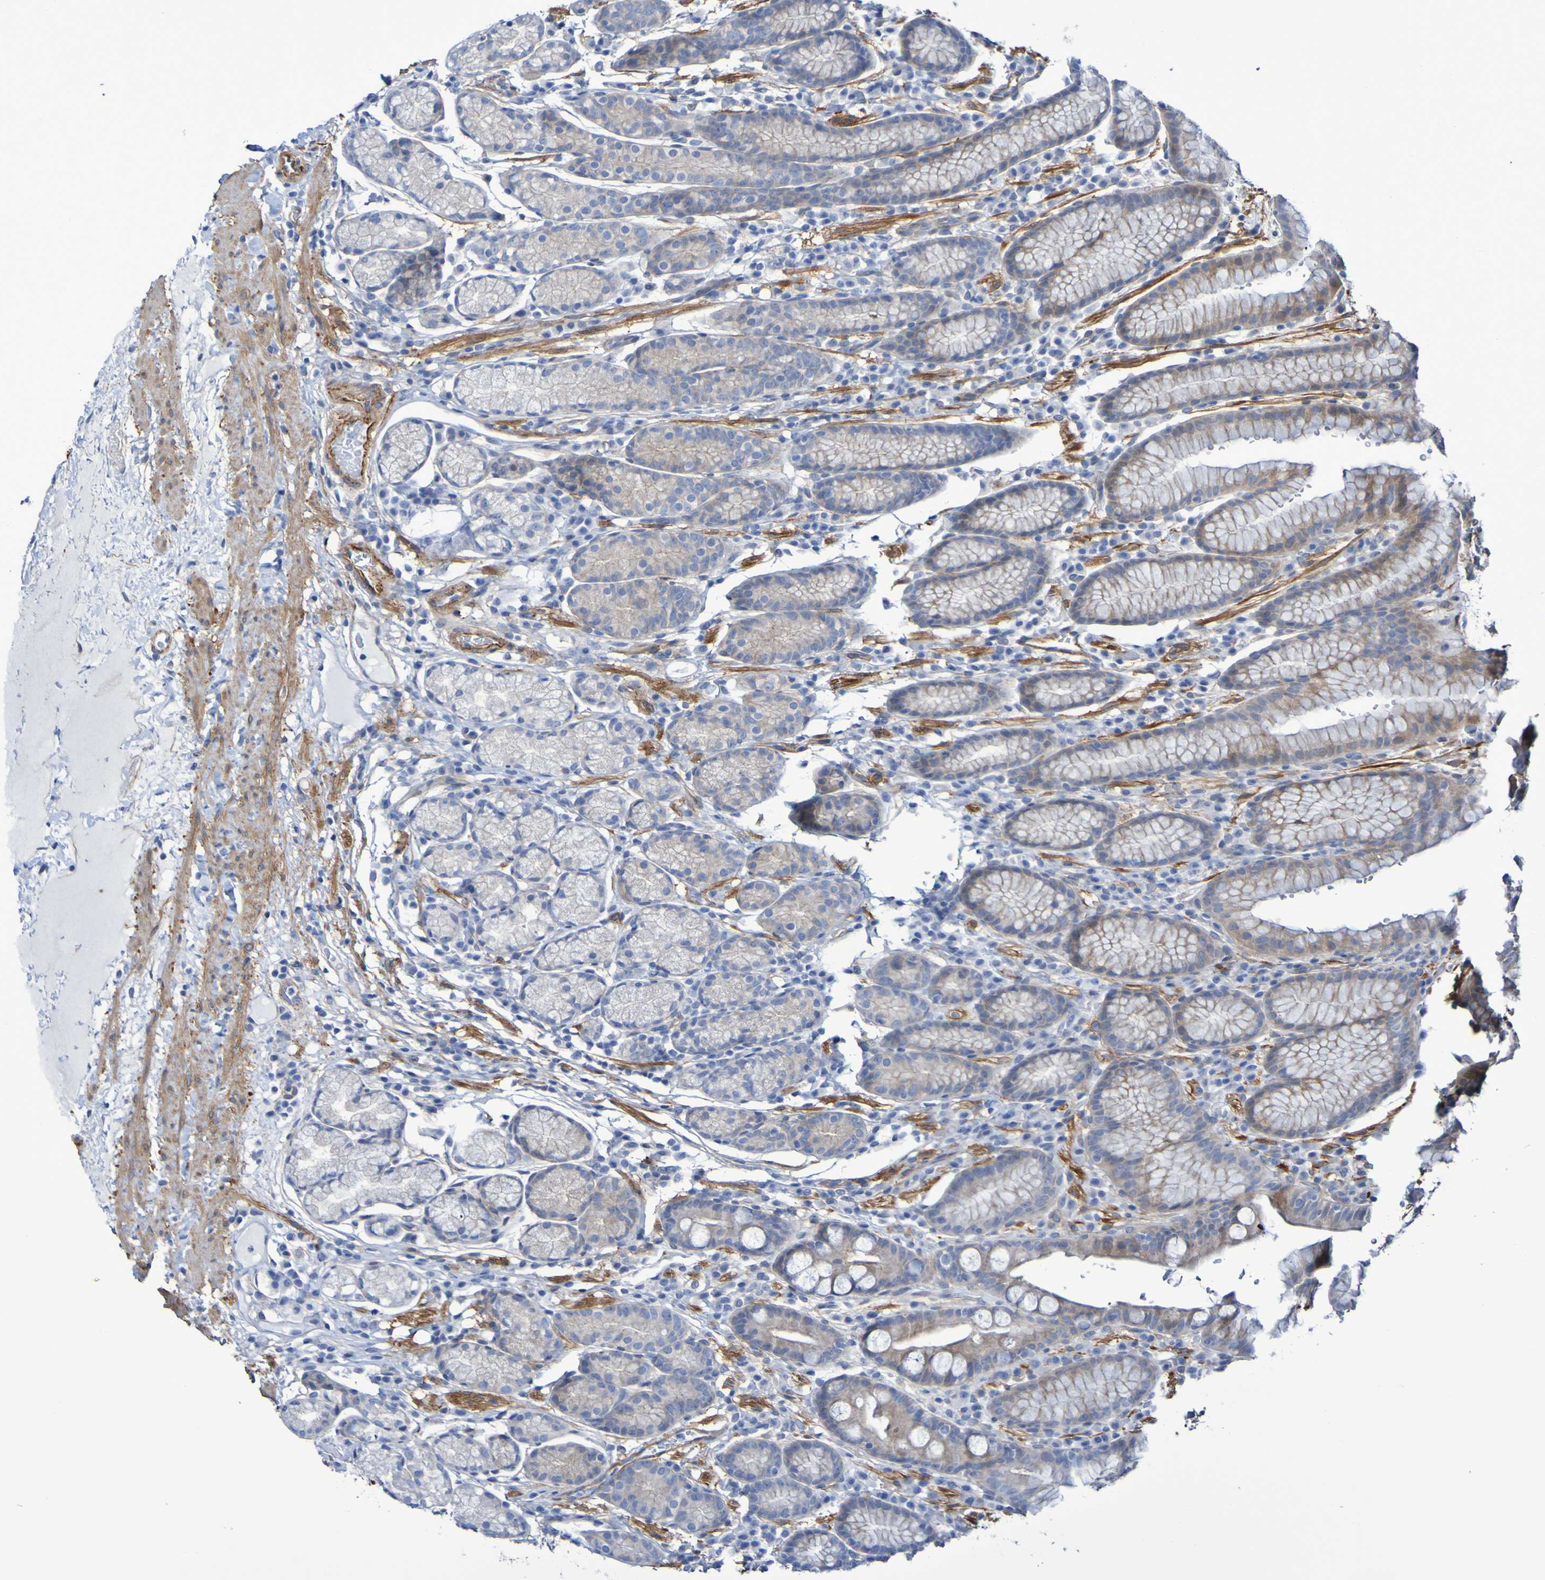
{"staining": {"intensity": "weak", "quantity": "<25%", "location": "cytoplasmic/membranous"}, "tissue": "stomach", "cell_type": "Glandular cells", "image_type": "normal", "snomed": [{"axis": "morphology", "description": "Normal tissue, NOS"}, {"axis": "topography", "description": "Stomach, lower"}], "caption": "The image exhibits no staining of glandular cells in unremarkable stomach. (Stains: DAB immunohistochemistry with hematoxylin counter stain, Microscopy: brightfield microscopy at high magnification).", "gene": "LPP", "patient": {"sex": "male", "age": 52}}